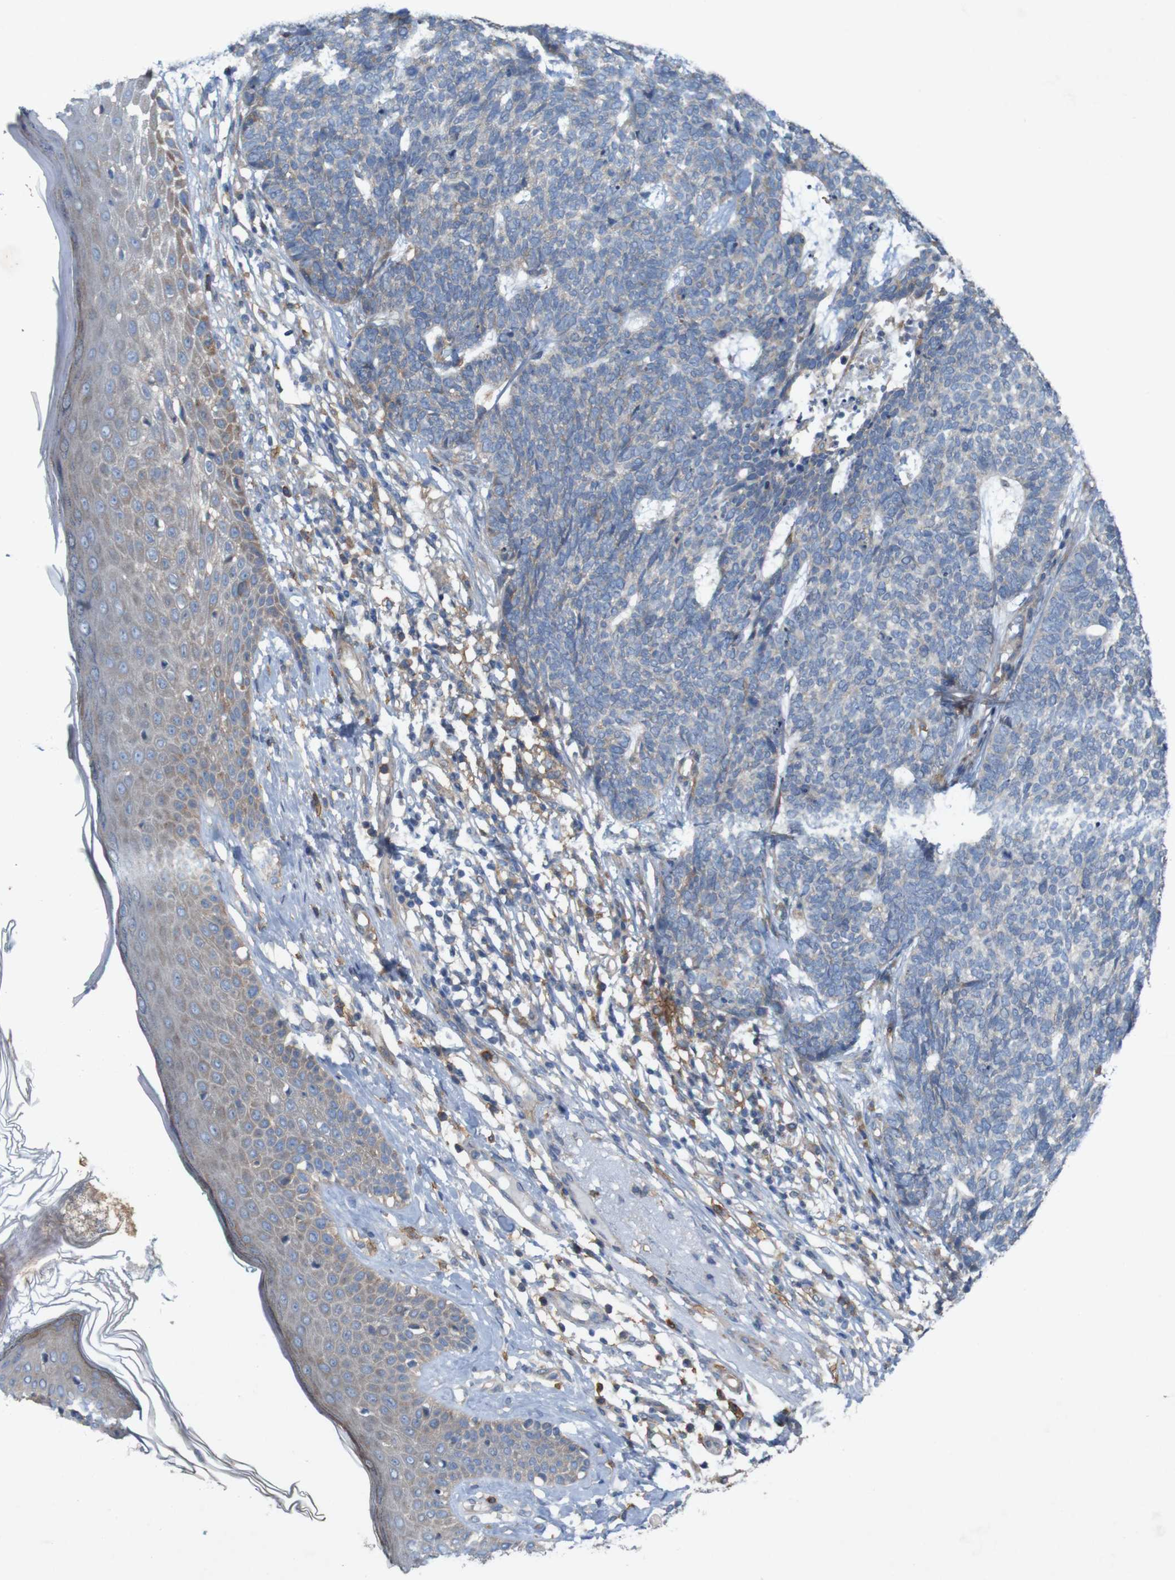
{"staining": {"intensity": "weak", "quantity": "<25%", "location": "cytoplasmic/membranous"}, "tissue": "skin cancer", "cell_type": "Tumor cells", "image_type": "cancer", "snomed": [{"axis": "morphology", "description": "Basal cell carcinoma"}, {"axis": "topography", "description": "Skin"}], "caption": "DAB (3,3'-diaminobenzidine) immunohistochemical staining of skin cancer (basal cell carcinoma) exhibits no significant staining in tumor cells. (Stains: DAB immunohistochemistry (IHC) with hematoxylin counter stain, Microscopy: brightfield microscopy at high magnification).", "gene": "SIGLEC8", "patient": {"sex": "female", "age": 84}}